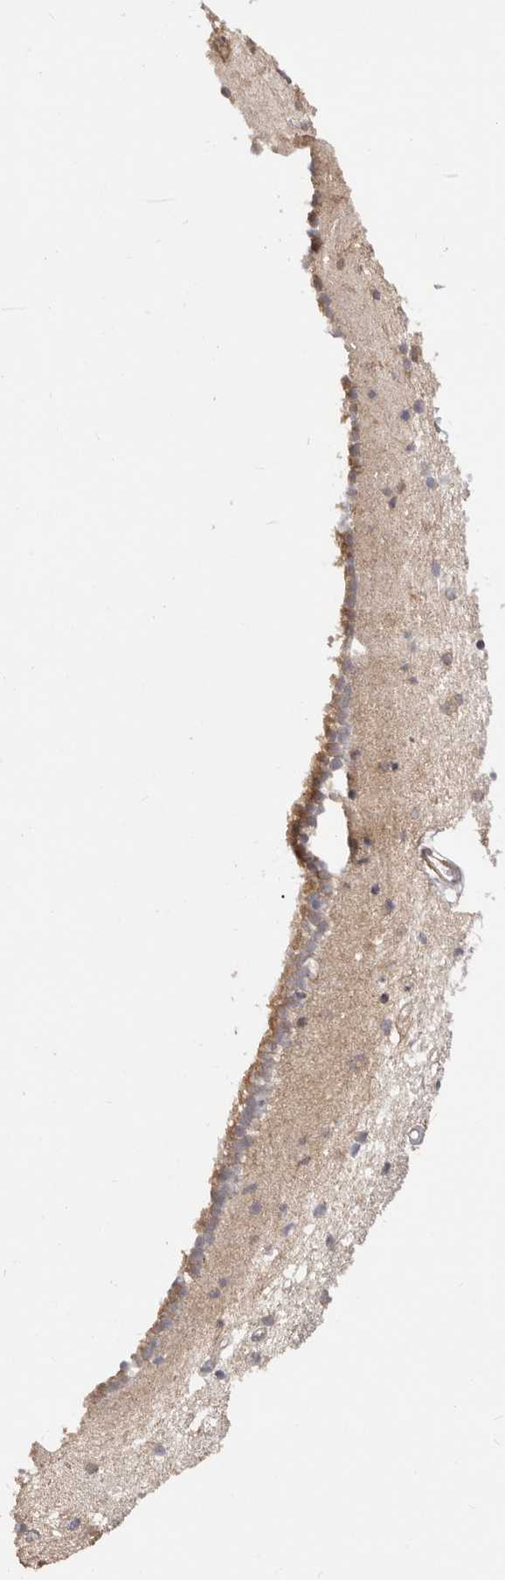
{"staining": {"intensity": "negative", "quantity": "none", "location": "none"}, "tissue": "caudate", "cell_type": "Glial cells", "image_type": "normal", "snomed": [{"axis": "morphology", "description": "Normal tissue, NOS"}, {"axis": "topography", "description": "Lateral ventricle wall"}], "caption": "Protein analysis of unremarkable caudate exhibits no significant staining in glial cells. (DAB (3,3'-diaminobenzidine) IHC with hematoxylin counter stain).", "gene": "KCMF1", "patient": {"sex": "male", "age": 45}}